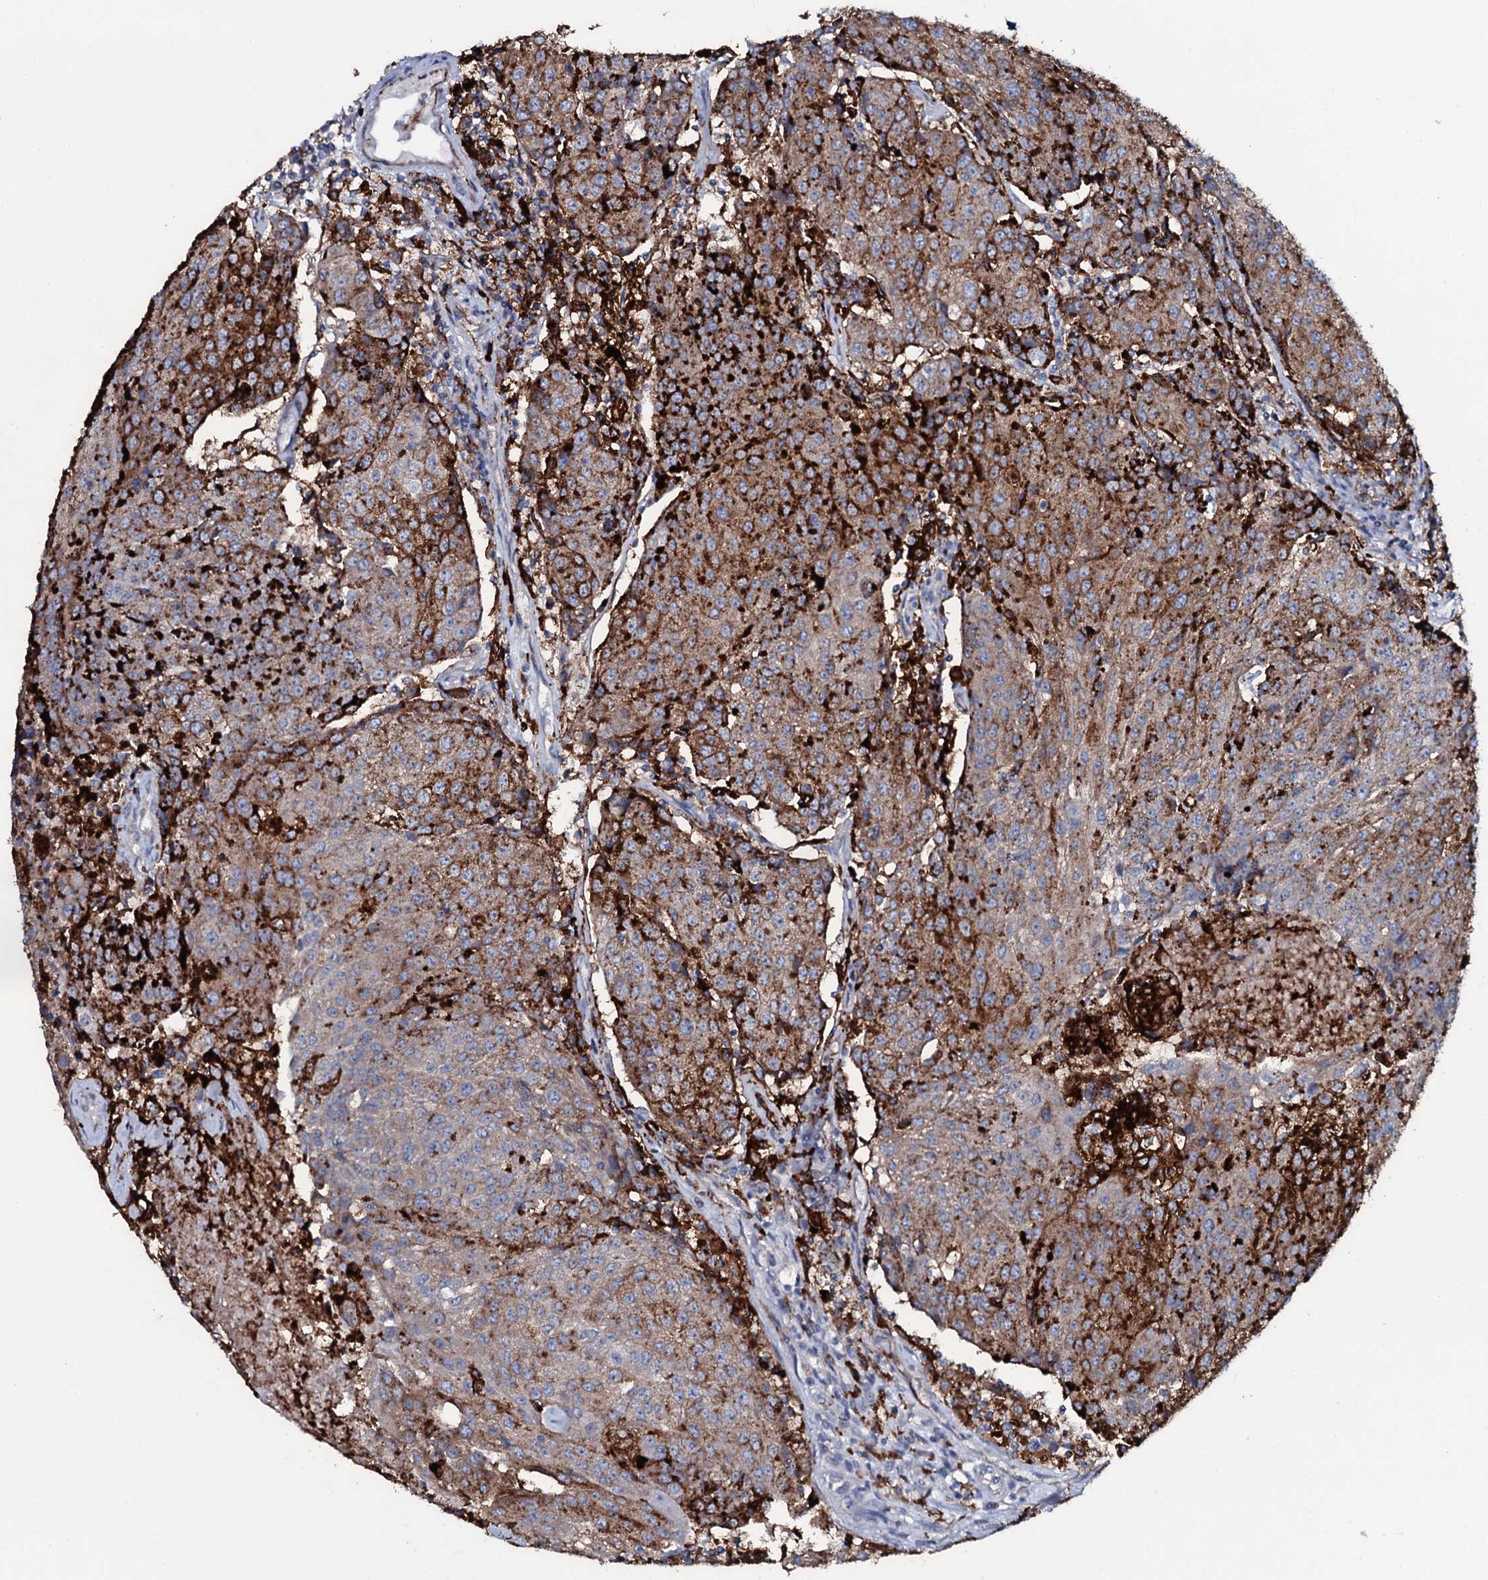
{"staining": {"intensity": "moderate", "quantity": "25%-75%", "location": "cytoplasmic/membranous"}, "tissue": "urothelial cancer", "cell_type": "Tumor cells", "image_type": "cancer", "snomed": [{"axis": "morphology", "description": "Urothelial carcinoma, High grade"}, {"axis": "topography", "description": "Urinary bladder"}], "caption": "The immunohistochemical stain labels moderate cytoplasmic/membranous expression in tumor cells of urothelial carcinoma (high-grade) tissue.", "gene": "OSBPL2", "patient": {"sex": "female", "age": 85}}